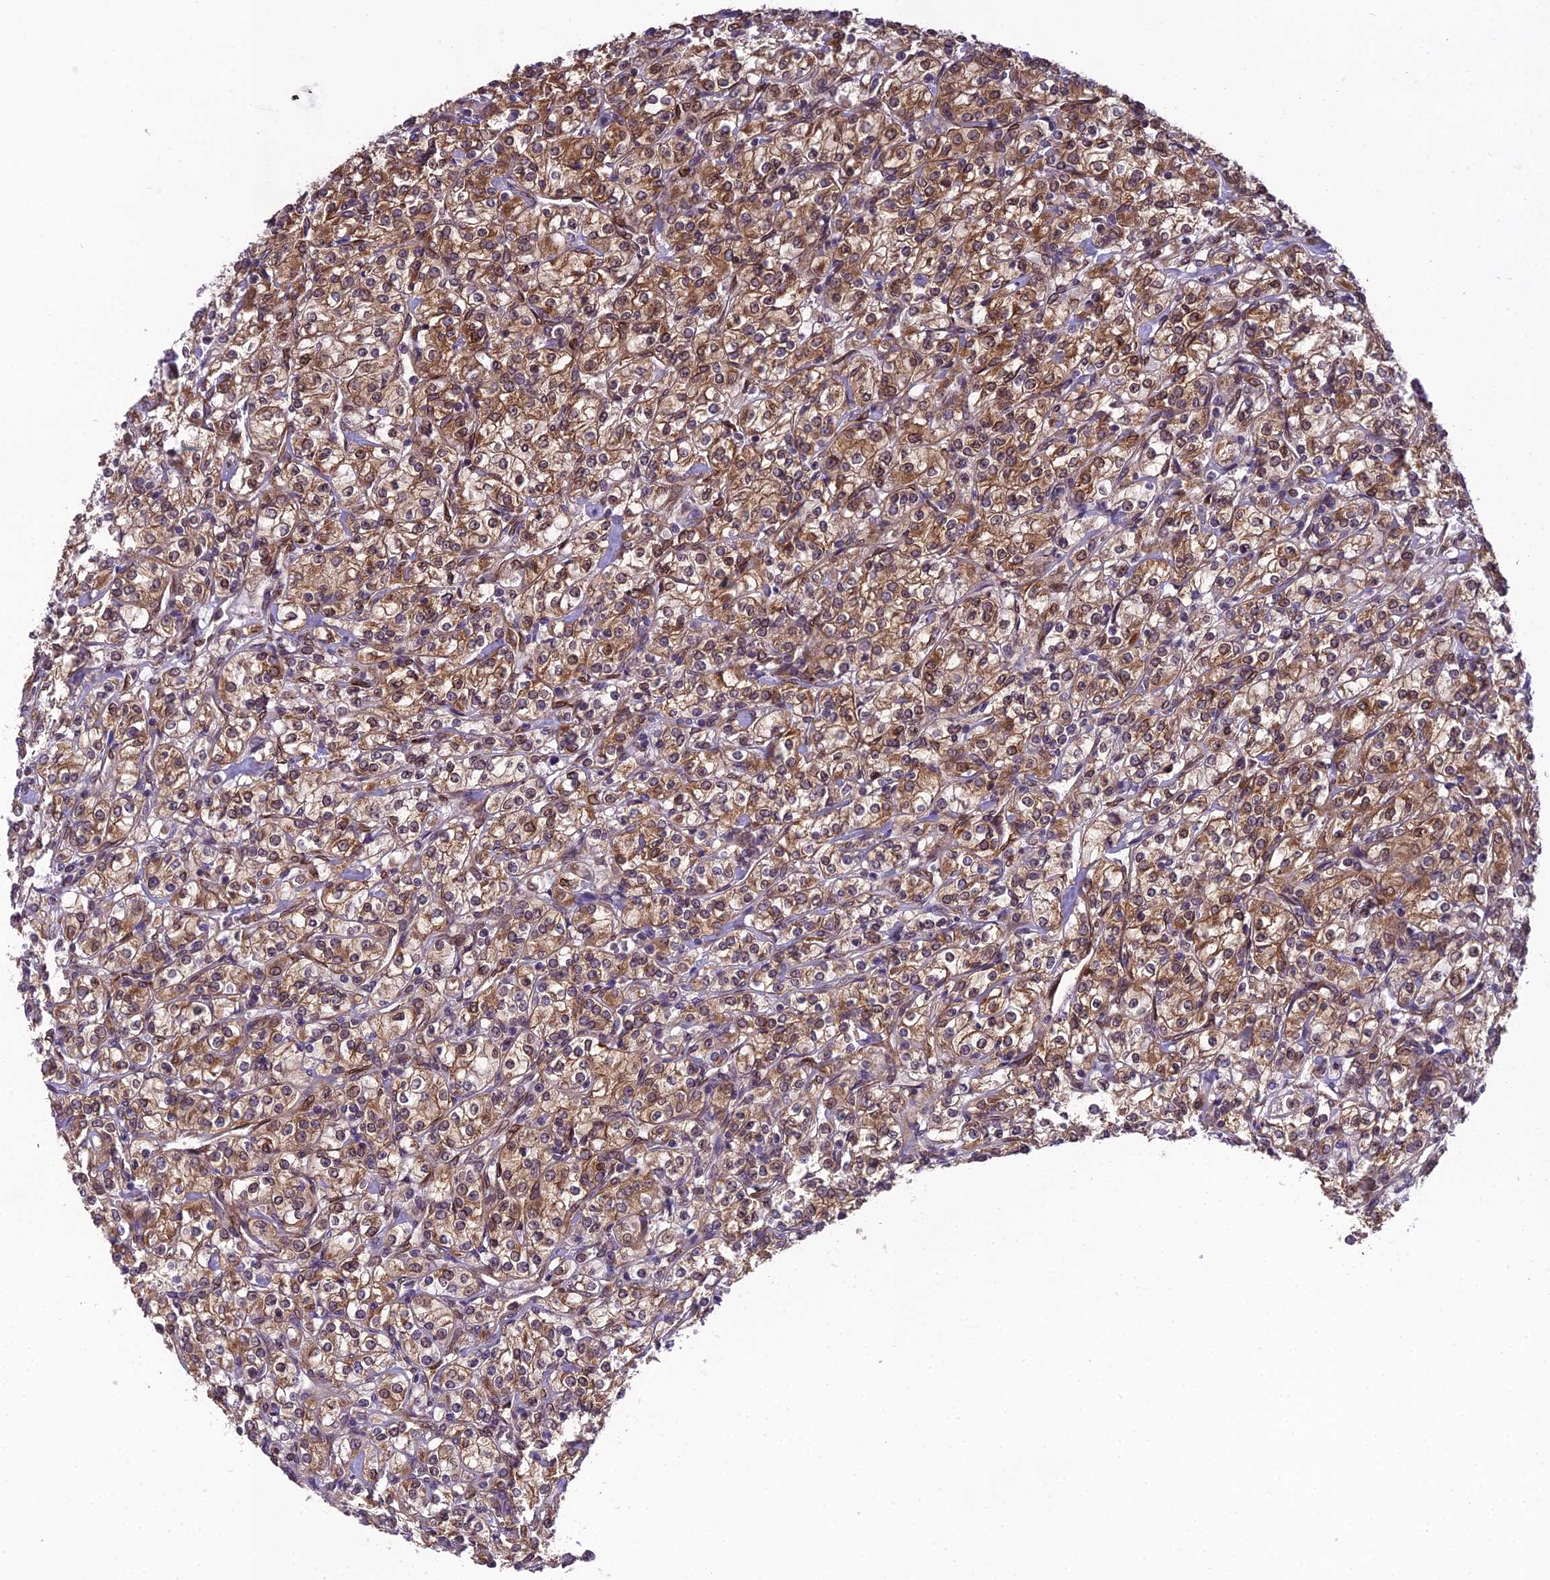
{"staining": {"intensity": "moderate", "quantity": ">75%", "location": "cytoplasmic/membranous"}, "tissue": "renal cancer", "cell_type": "Tumor cells", "image_type": "cancer", "snomed": [{"axis": "morphology", "description": "Adenocarcinoma, NOS"}, {"axis": "topography", "description": "Kidney"}], "caption": "Approximately >75% of tumor cells in human renal cancer (adenocarcinoma) exhibit moderate cytoplasmic/membranous protein staining as visualized by brown immunohistochemical staining.", "gene": "DHCR7", "patient": {"sex": "male", "age": 77}}